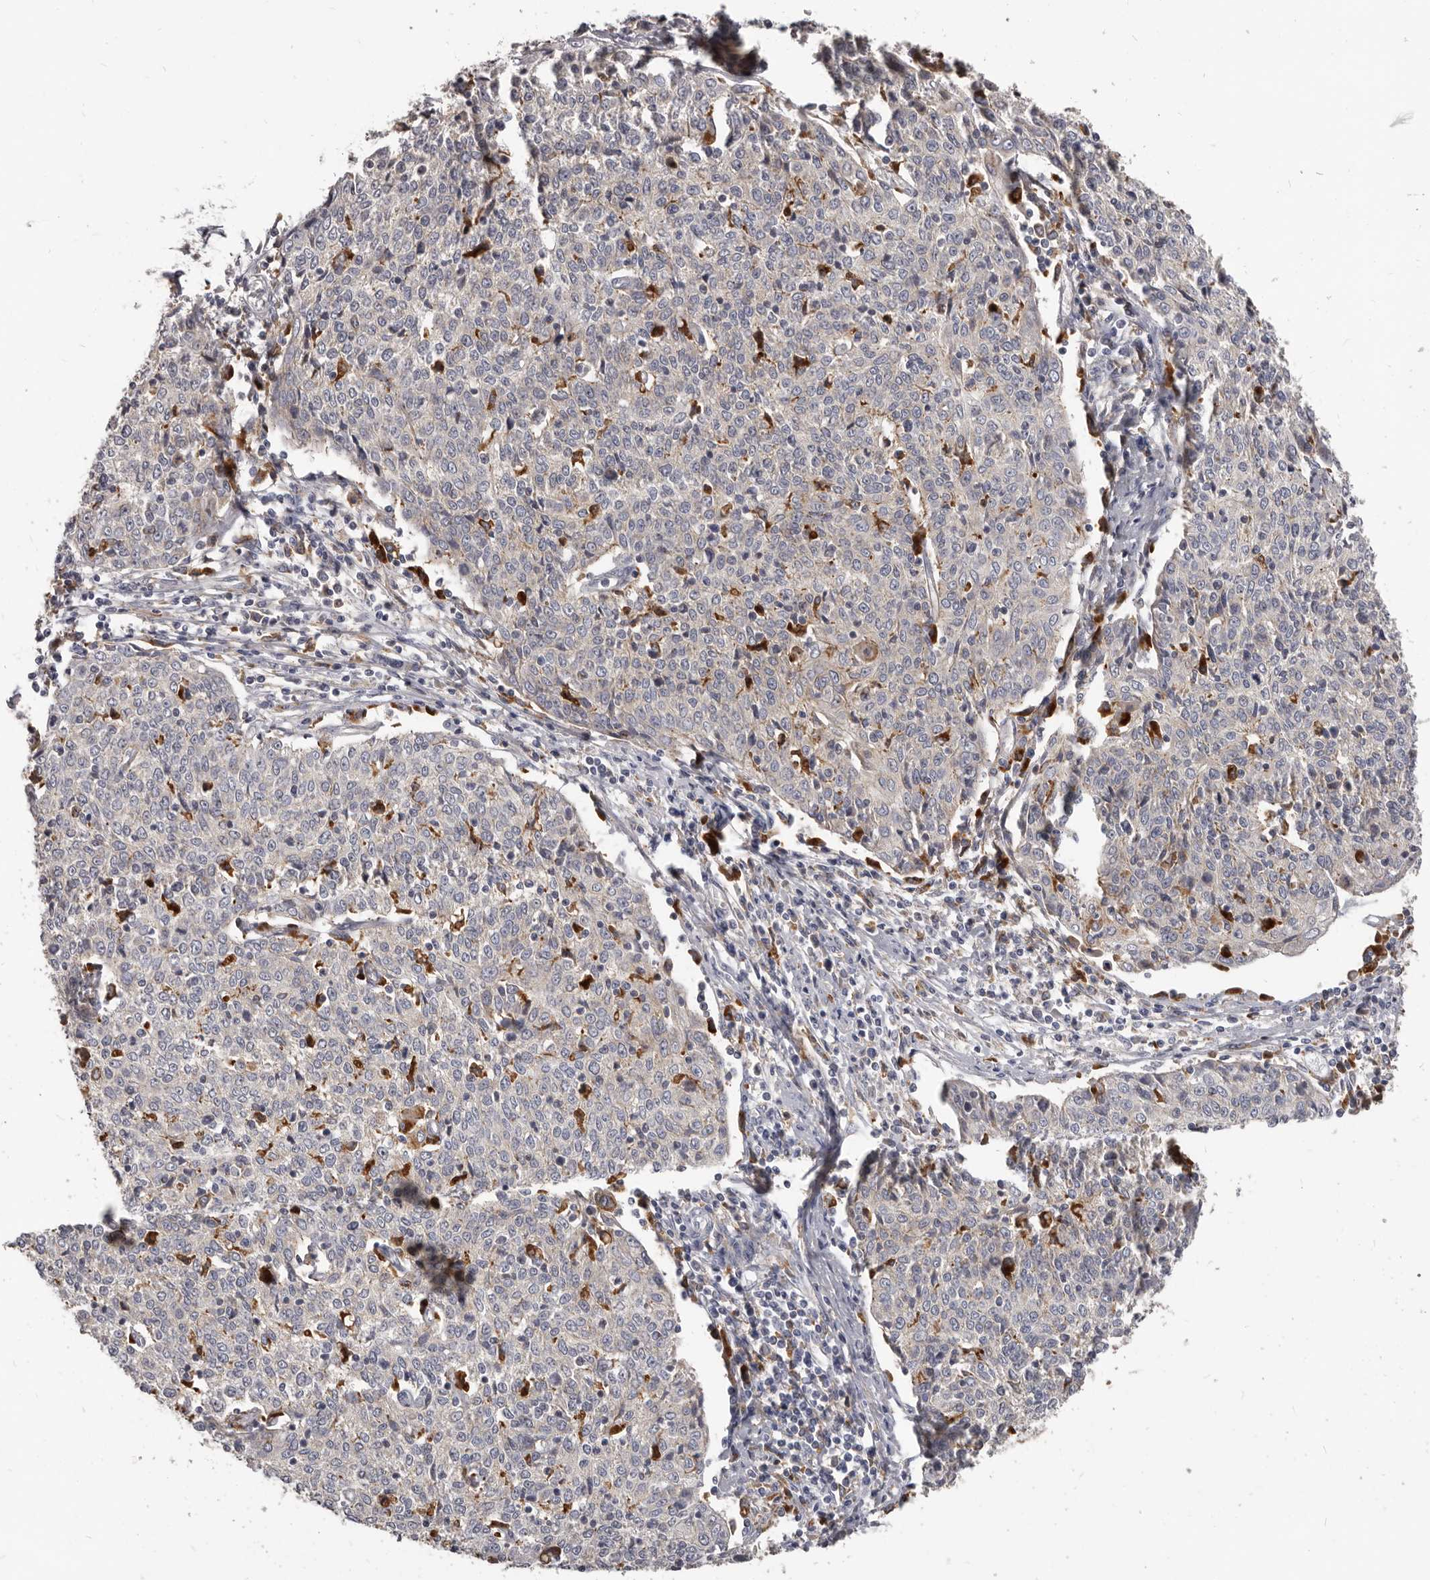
{"staining": {"intensity": "negative", "quantity": "none", "location": "none"}, "tissue": "cervical cancer", "cell_type": "Tumor cells", "image_type": "cancer", "snomed": [{"axis": "morphology", "description": "Squamous cell carcinoma, NOS"}, {"axis": "topography", "description": "Cervix"}], "caption": "This is an immunohistochemistry micrograph of squamous cell carcinoma (cervical). There is no expression in tumor cells.", "gene": "PI4K2A", "patient": {"sex": "female", "age": 48}}